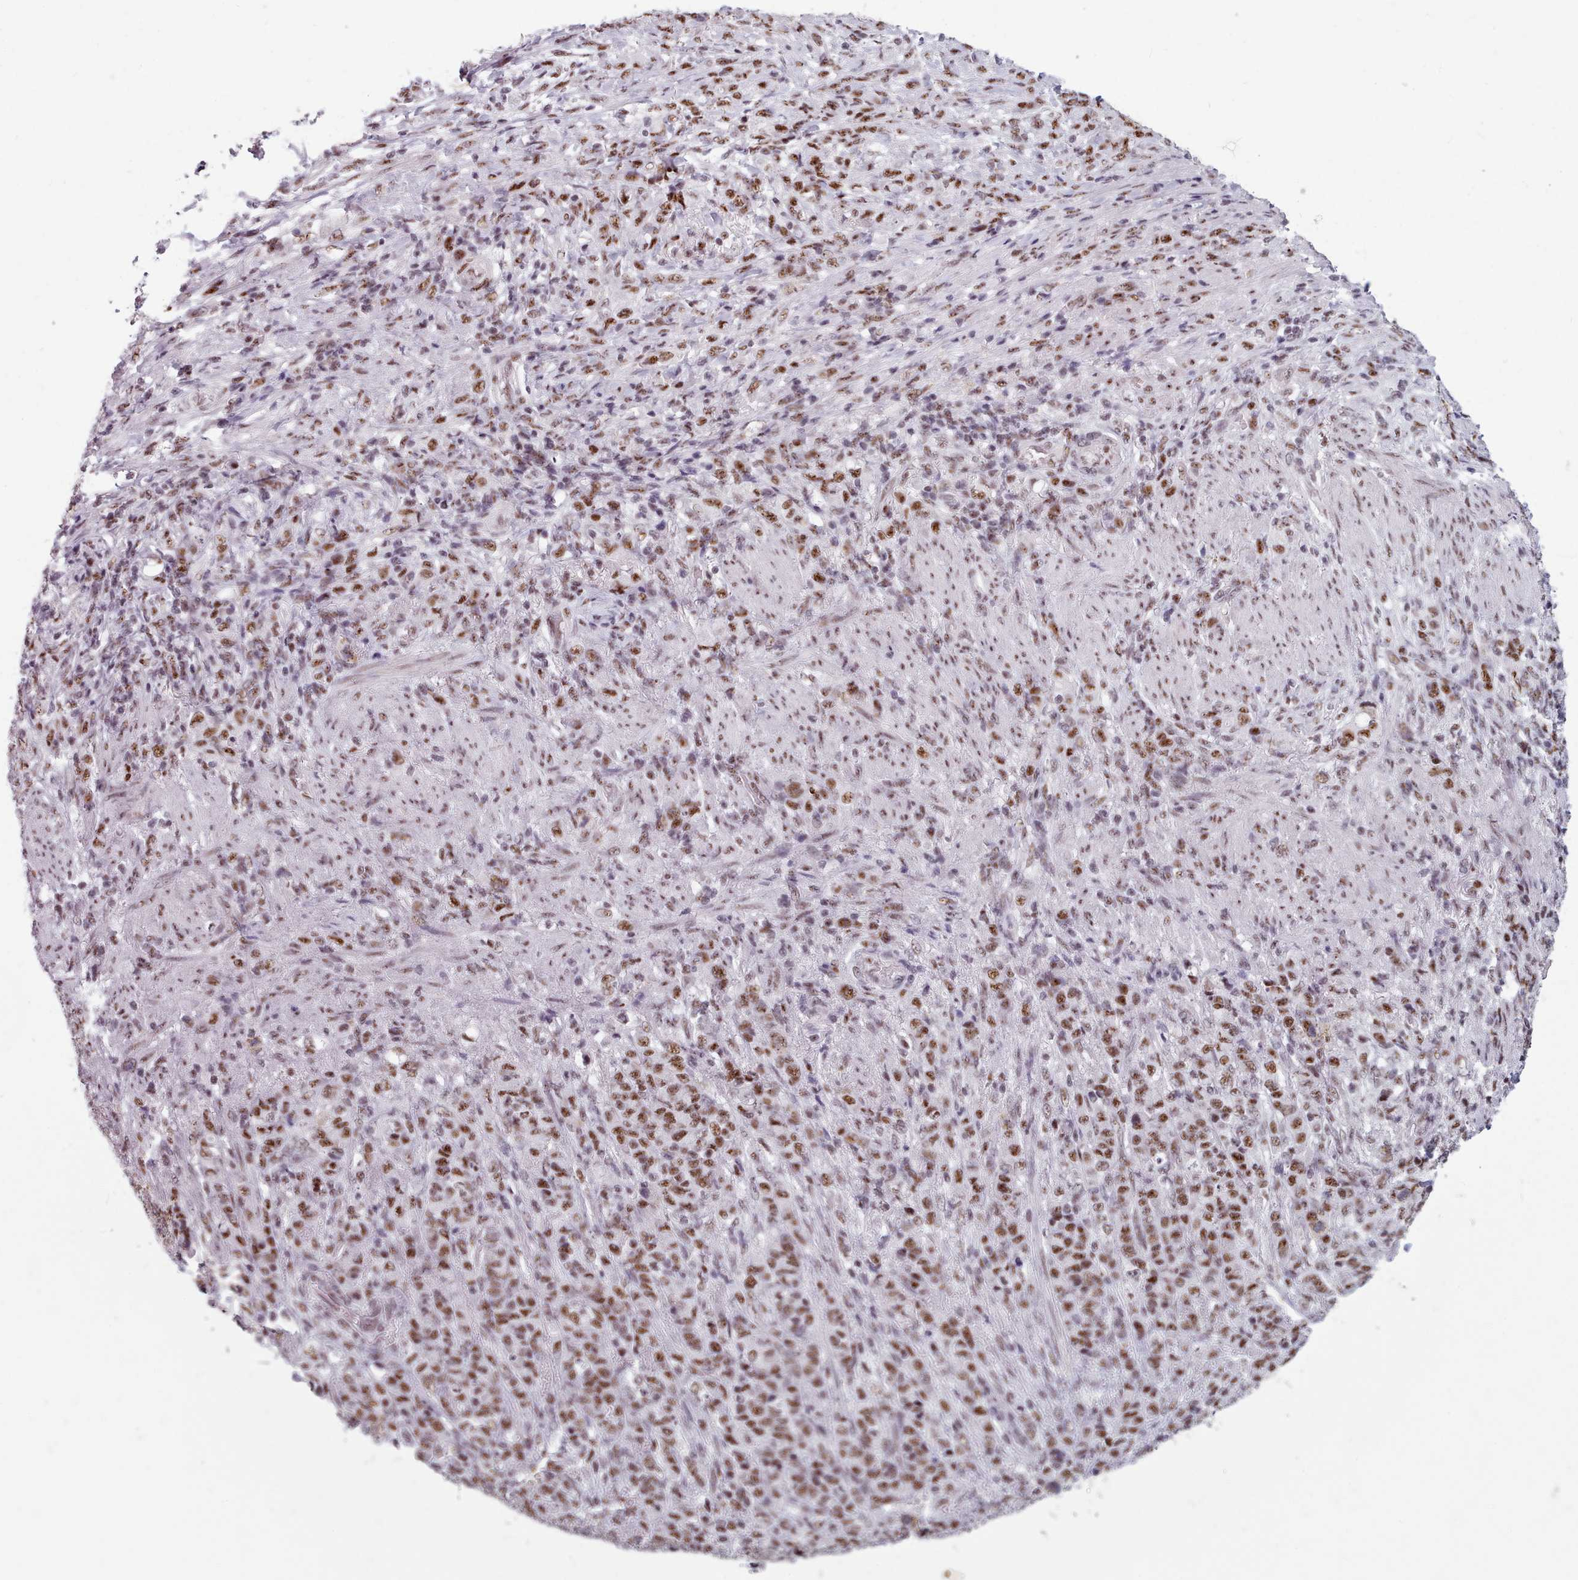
{"staining": {"intensity": "moderate", "quantity": ">75%", "location": "nuclear"}, "tissue": "stomach cancer", "cell_type": "Tumor cells", "image_type": "cancer", "snomed": [{"axis": "morphology", "description": "Adenocarcinoma, NOS"}, {"axis": "topography", "description": "Stomach"}], "caption": "Tumor cells display medium levels of moderate nuclear staining in approximately >75% of cells in stomach cancer (adenocarcinoma). (brown staining indicates protein expression, while blue staining denotes nuclei).", "gene": "SRRM1", "patient": {"sex": "female", "age": 79}}